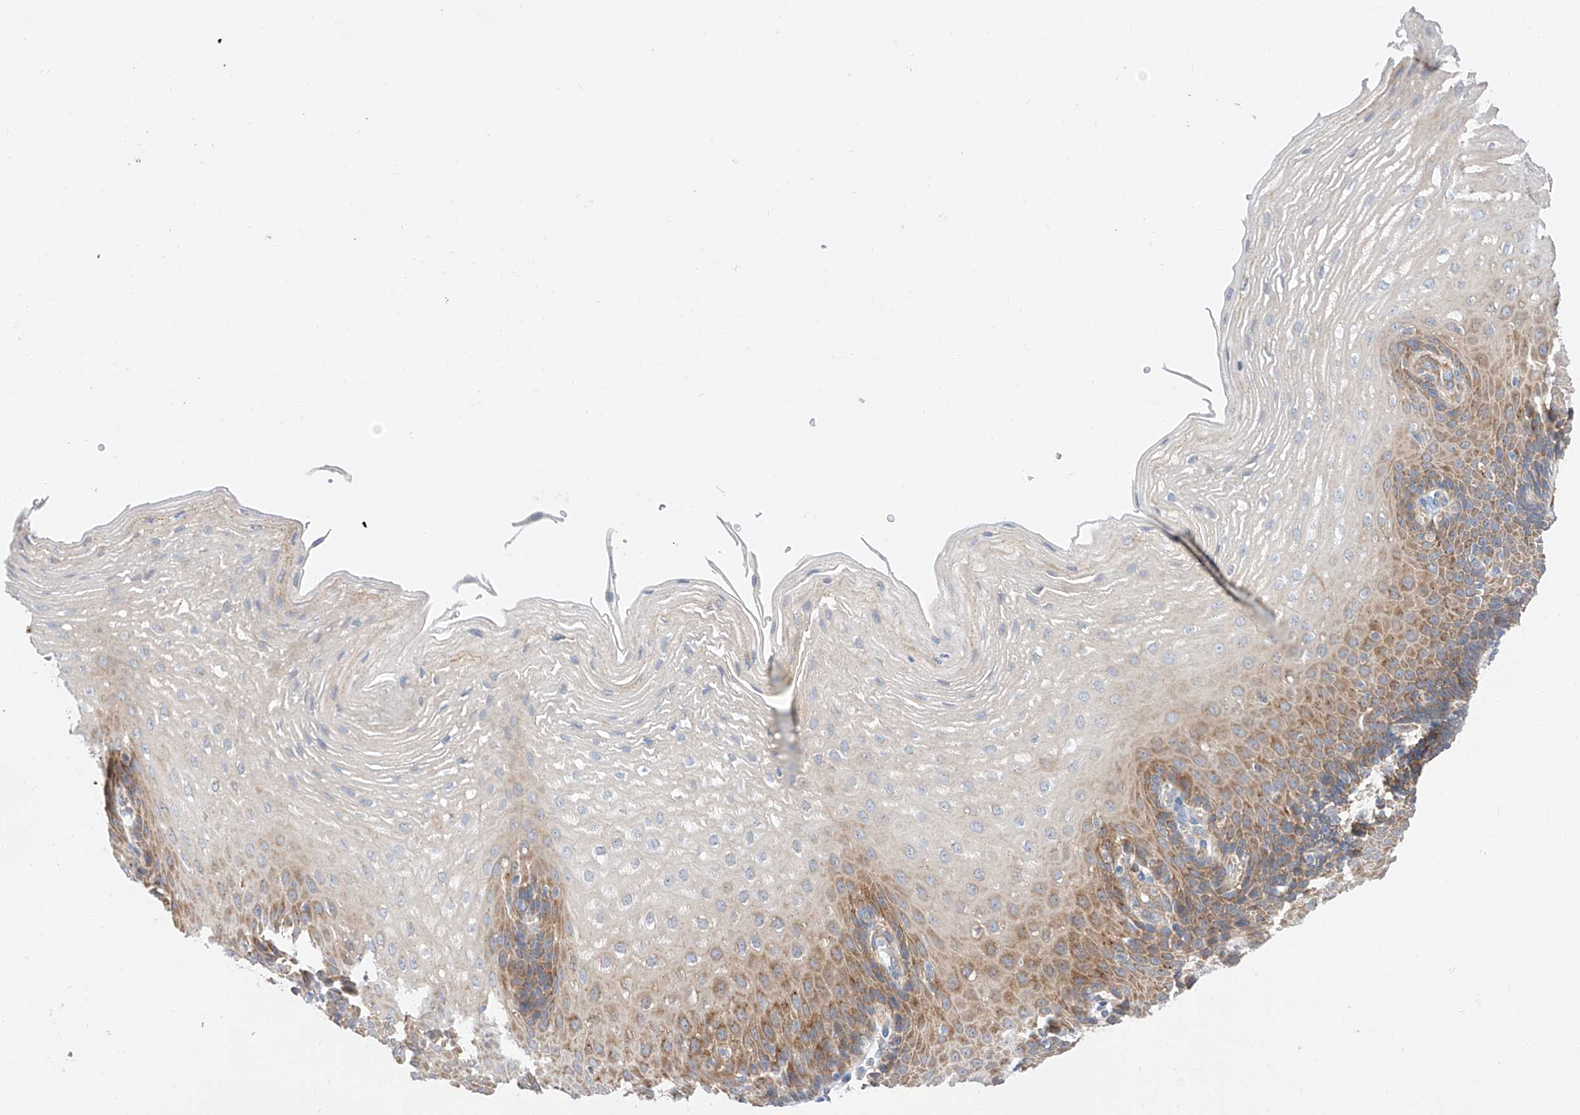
{"staining": {"intensity": "moderate", "quantity": "25%-75%", "location": "cytoplasmic/membranous"}, "tissue": "esophagus", "cell_type": "Squamous epithelial cells", "image_type": "normal", "snomed": [{"axis": "morphology", "description": "Normal tissue, NOS"}, {"axis": "topography", "description": "Esophagus"}], "caption": "A high-resolution photomicrograph shows immunohistochemistry staining of unremarkable esophagus, which displays moderate cytoplasmic/membranous expression in about 25%-75% of squamous epithelial cells.", "gene": "GLMN", "patient": {"sex": "female", "age": 66}}